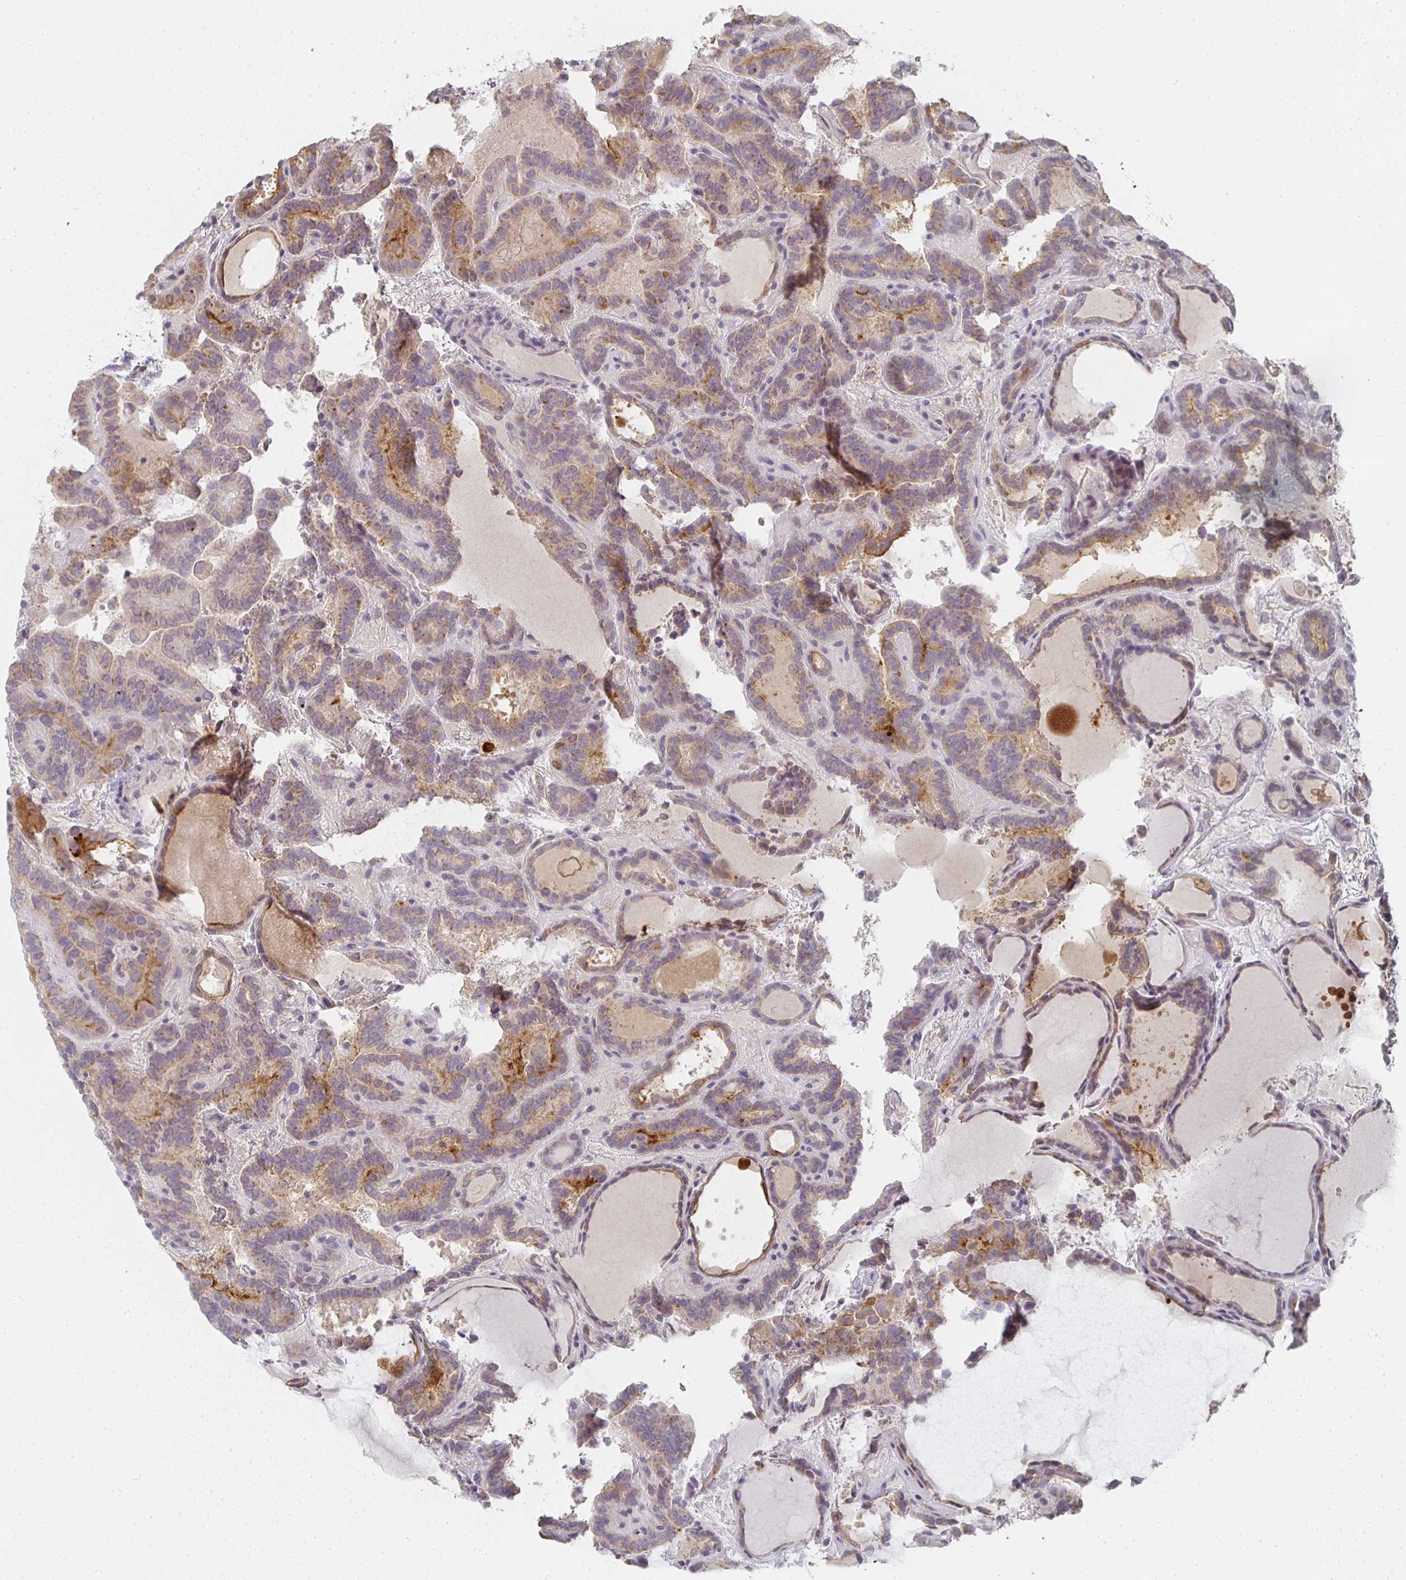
{"staining": {"intensity": "moderate", "quantity": "<25%", "location": "cytoplasmic/membranous"}, "tissue": "thyroid cancer", "cell_type": "Tumor cells", "image_type": "cancer", "snomed": [{"axis": "morphology", "description": "Papillary adenocarcinoma, NOS"}, {"axis": "topography", "description": "Thyroid gland"}], "caption": "Protein expression analysis of thyroid papillary adenocarcinoma displays moderate cytoplasmic/membranous expression in approximately <25% of tumor cells.", "gene": "CTHRC1", "patient": {"sex": "female", "age": 46}}